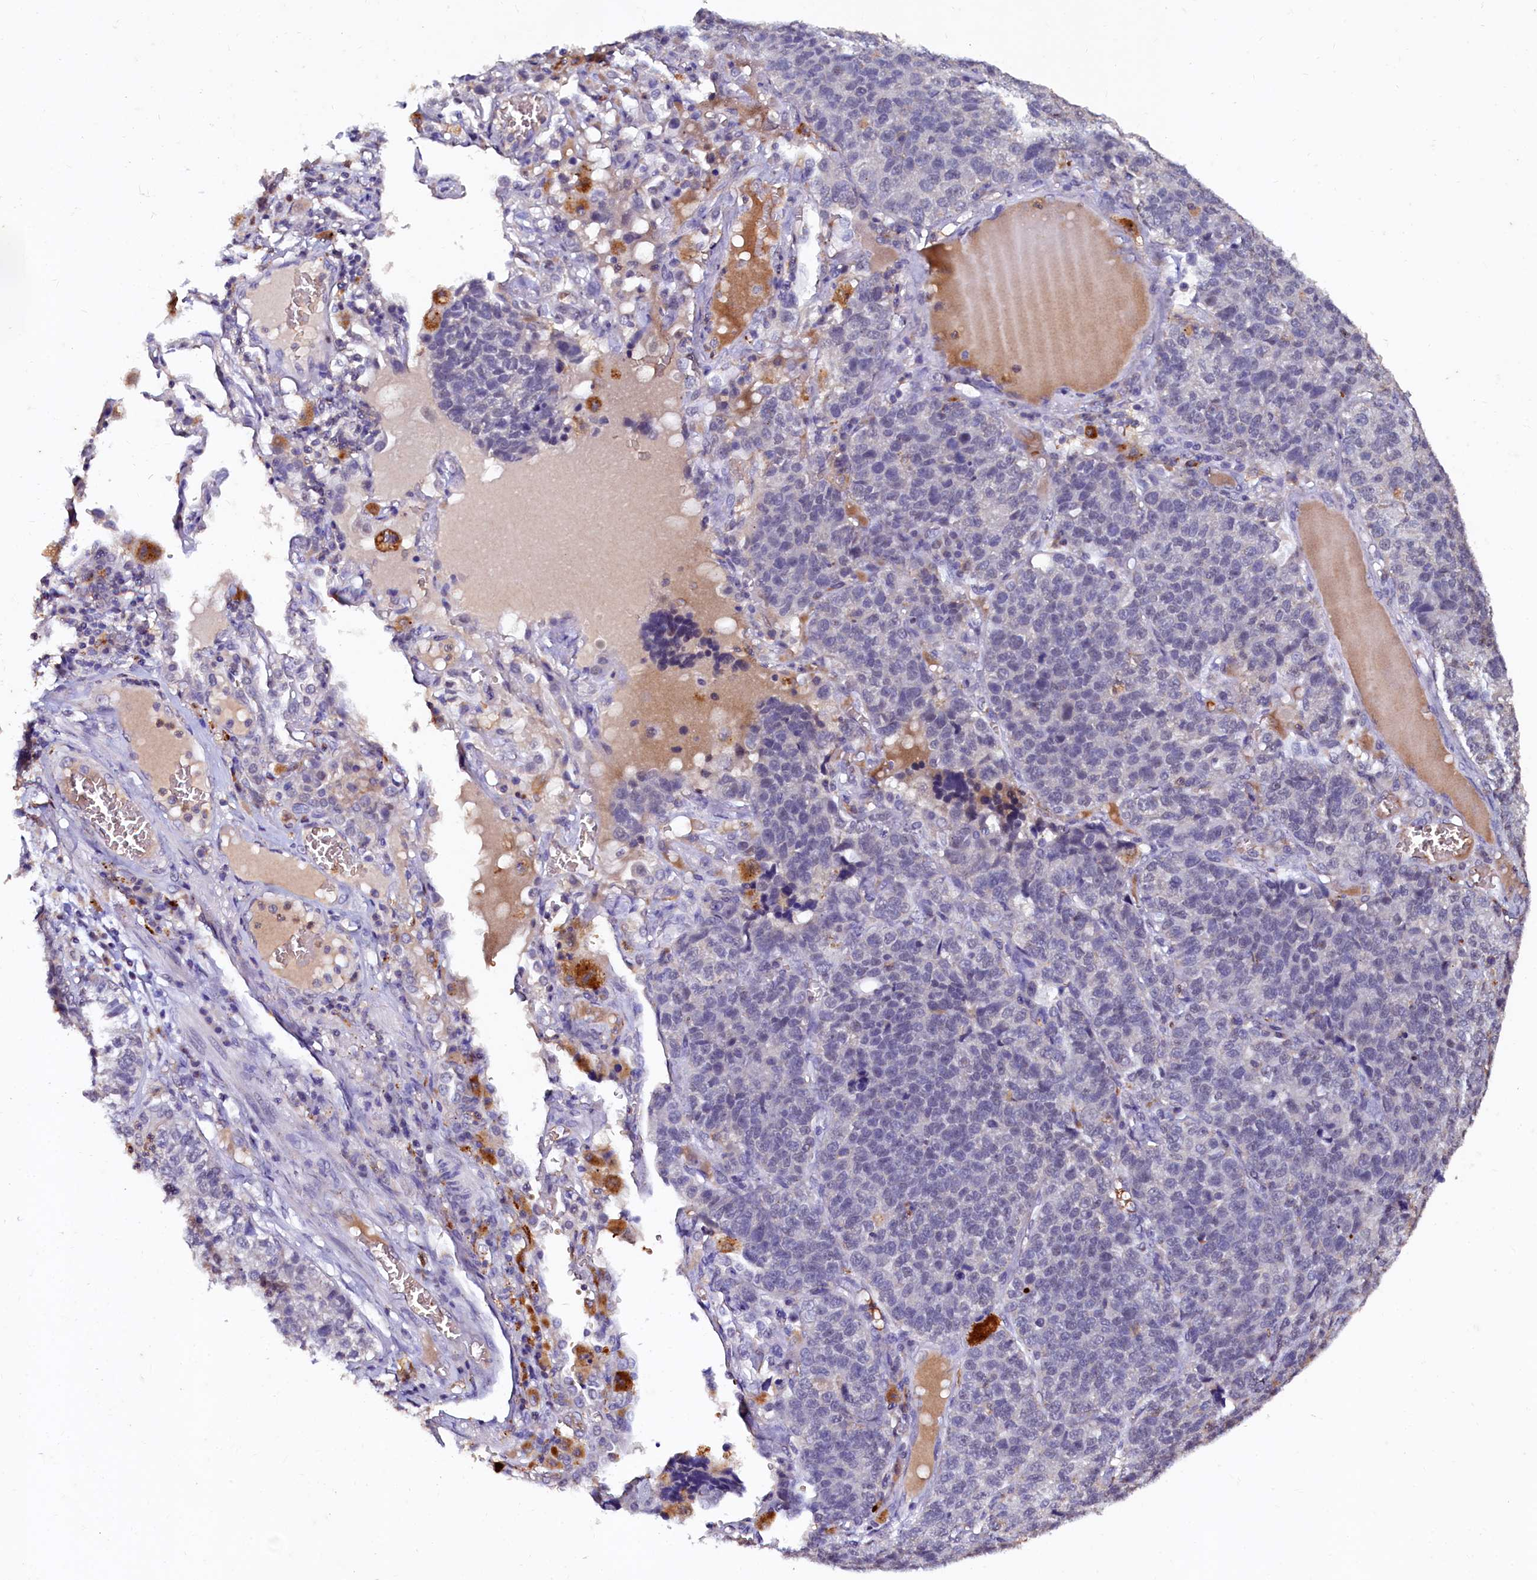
{"staining": {"intensity": "negative", "quantity": "none", "location": "none"}, "tissue": "lung cancer", "cell_type": "Tumor cells", "image_type": "cancer", "snomed": [{"axis": "morphology", "description": "Adenocarcinoma, NOS"}, {"axis": "topography", "description": "Lung"}], "caption": "Adenocarcinoma (lung) was stained to show a protein in brown. There is no significant staining in tumor cells. The staining is performed using DAB brown chromogen with nuclei counter-stained in using hematoxylin.", "gene": "CSTPP1", "patient": {"sex": "male", "age": 49}}